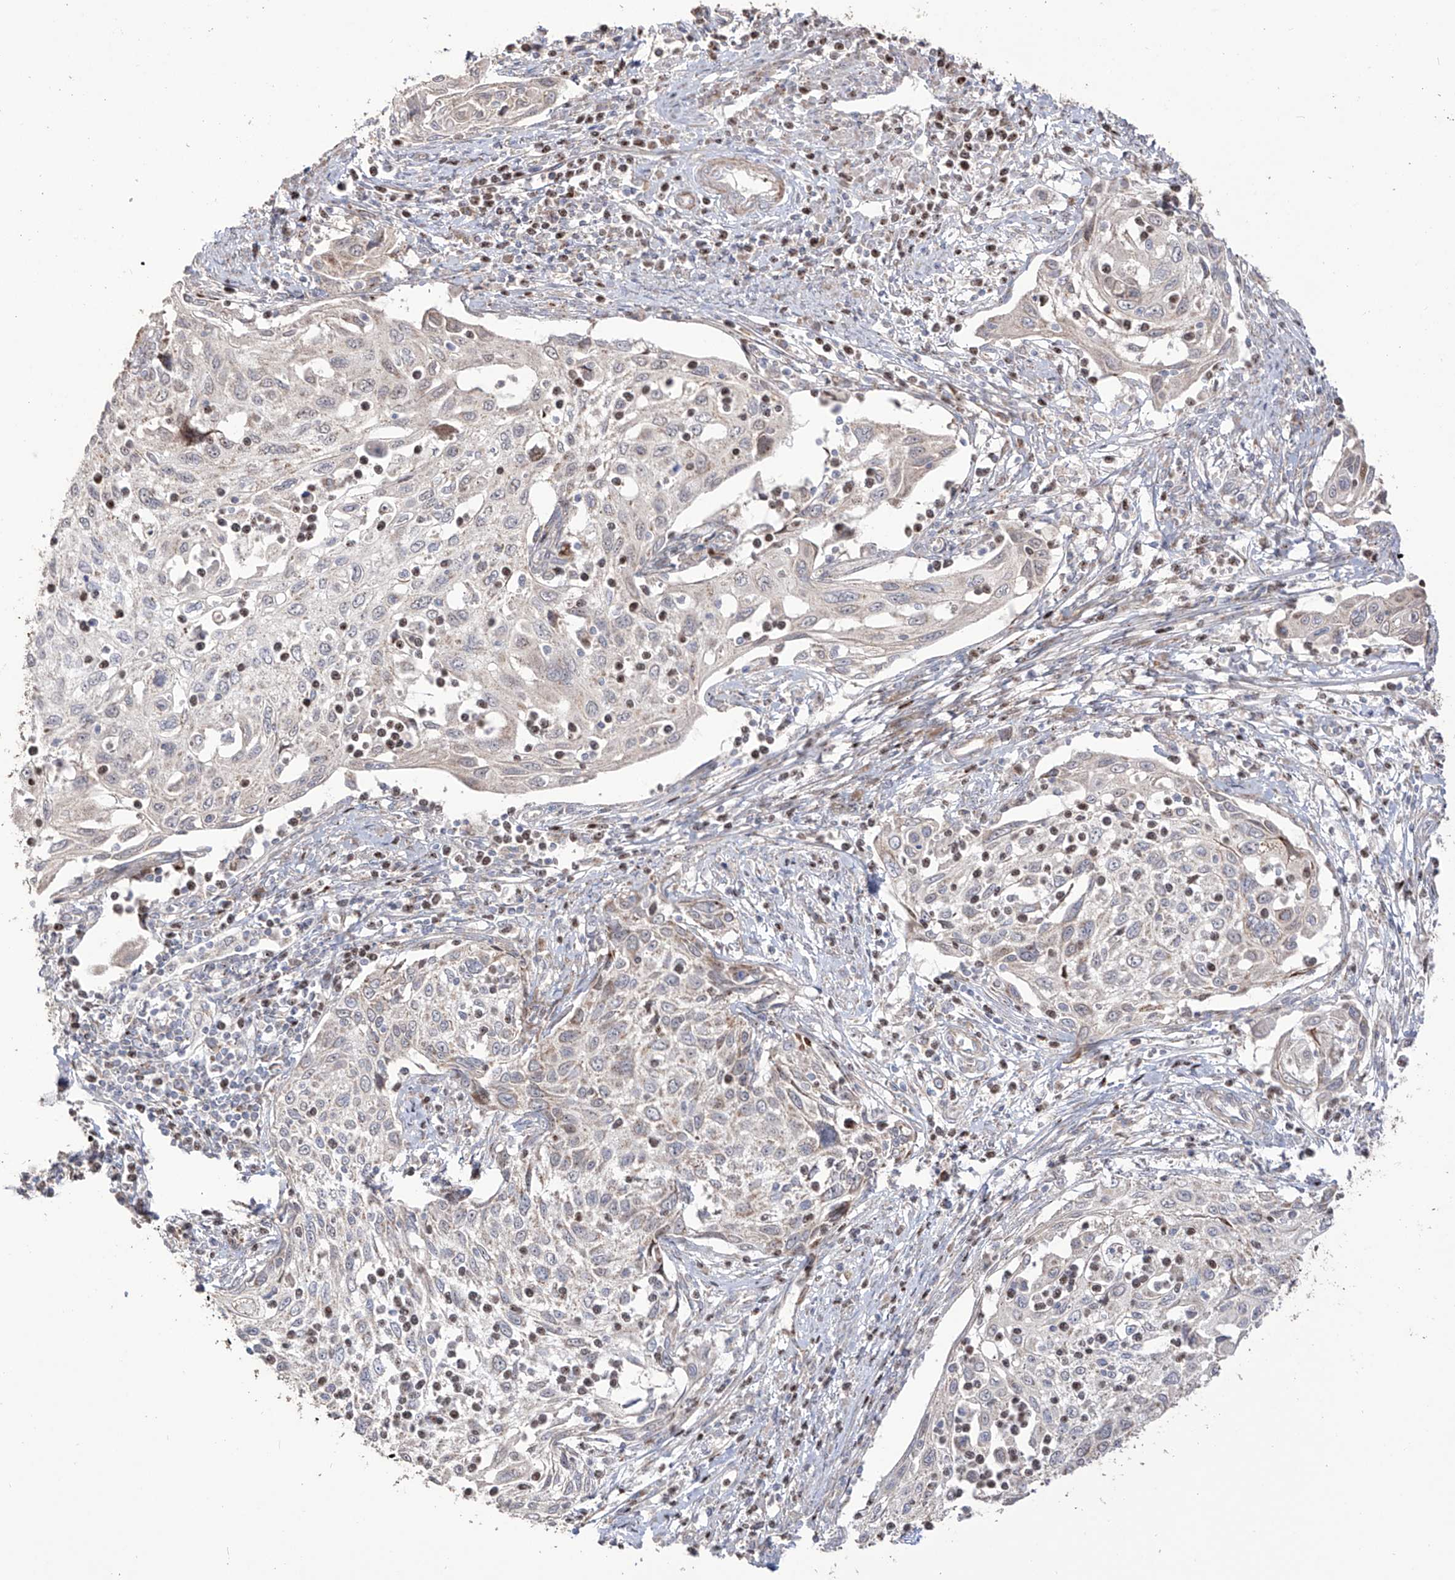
{"staining": {"intensity": "negative", "quantity": "none", "location": "none"}, "tissue": "cervical cancer", "cell_type": "Tumor cells", "image_type": "cancer", "snomed": [{"axis": "morphology", "description": "Squamous cell carcinoma, NOS"}, {"axis": "topography", "description": "Cervix"}], "caption": "An immunohistochemistry (IHC) photomicrograph of cervical squamous cell carcinoma is shown. There is no staining in tumor cells of cervical squamous cell carcinoma.", "gene": "YKT6", "patient": {"sex": "female", "age": 70}}